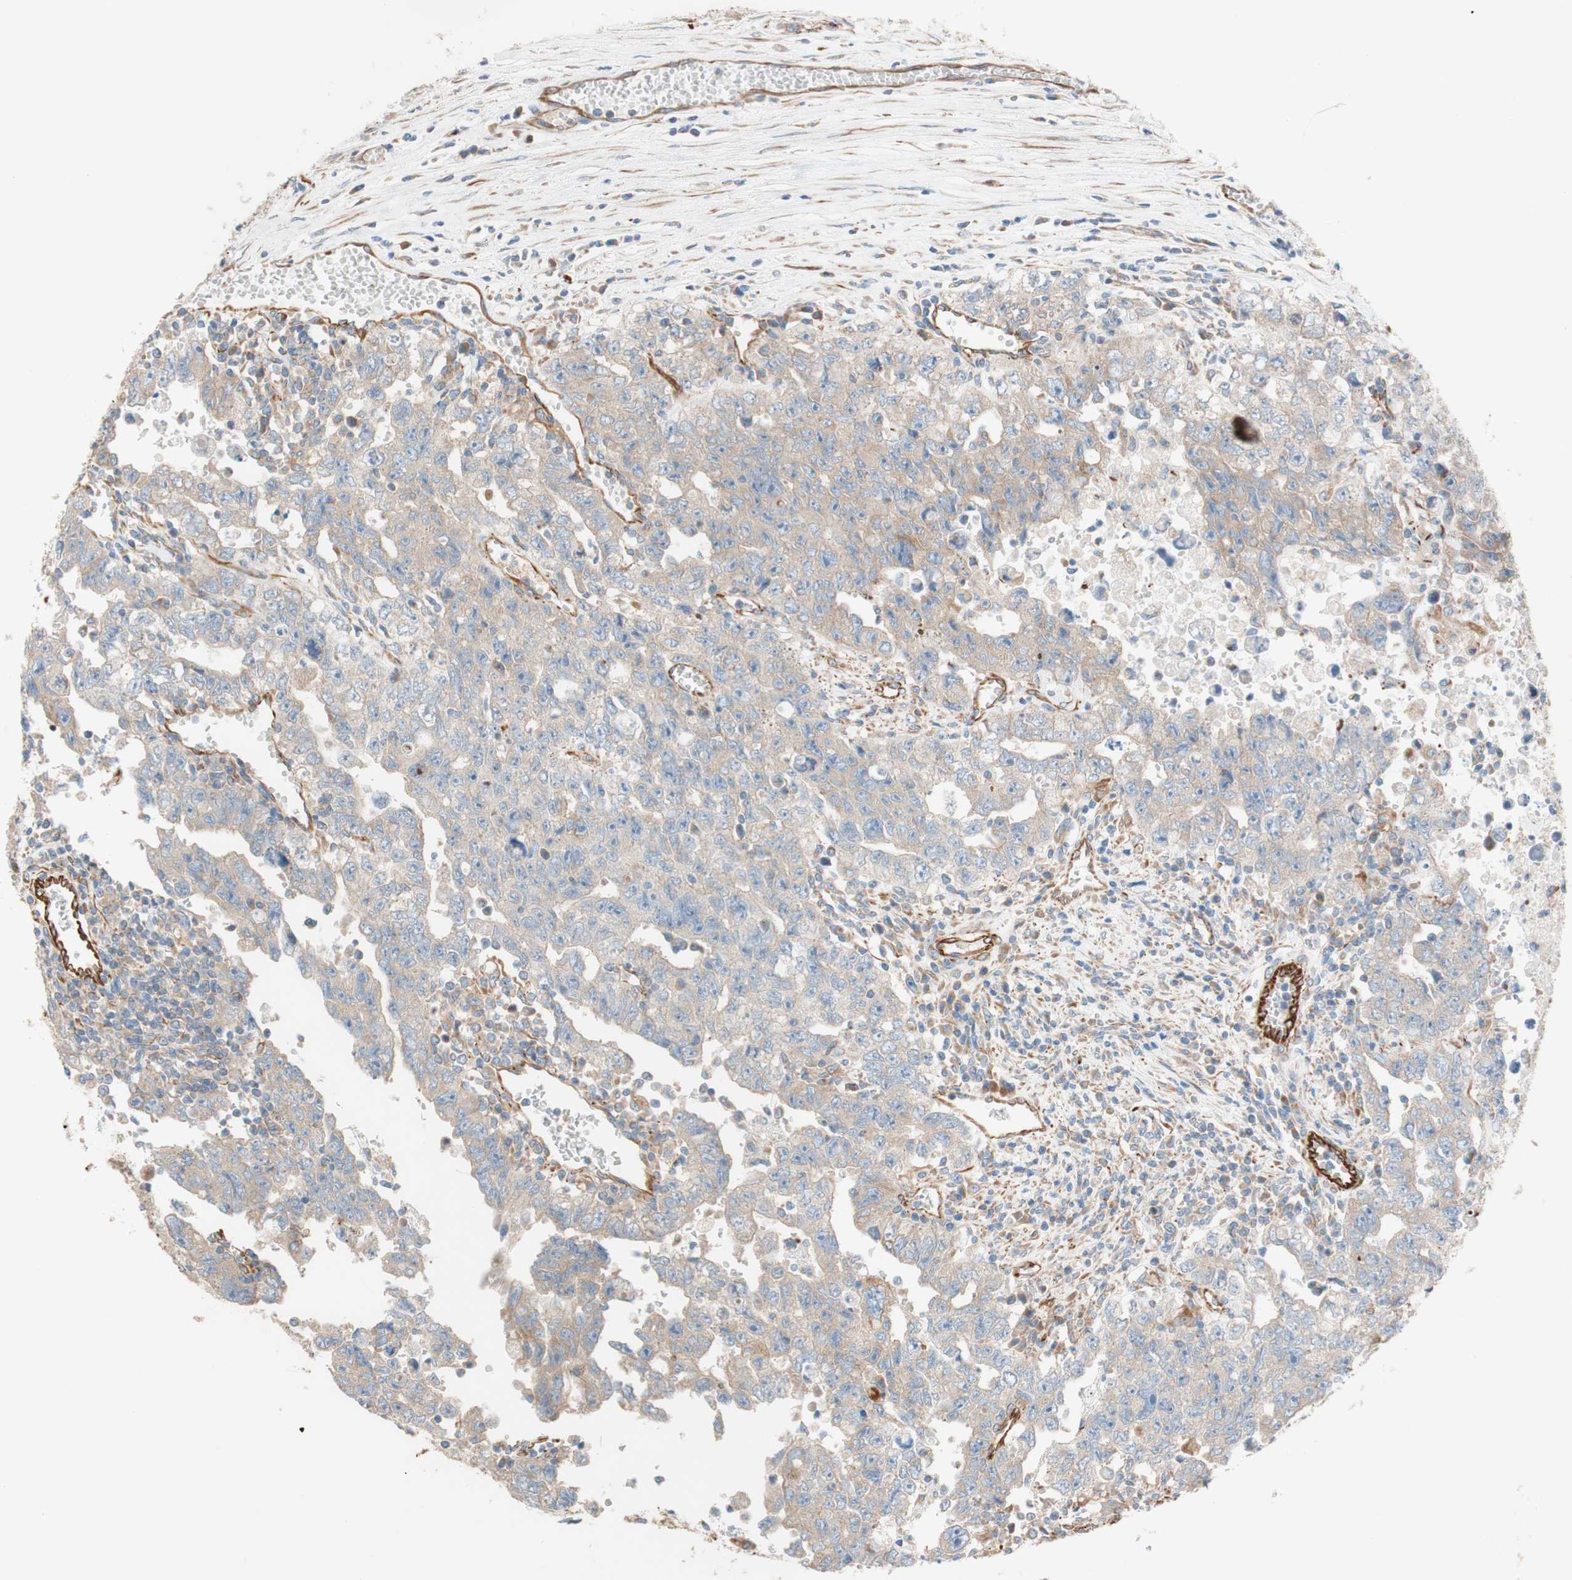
{"staining": {"intensity": "weak", "quantity": ">75%", "location": "cytoplasmic/membranous"}, "tissue": "testis cancer", "cell_type": "Tumor cells", "image_type": "cancer", "snomed": [{"axis": "morphology", "description": "Carcinoma, Embryonal, NOS"}, {"axis": "topography", "description": "Testis"}], "caption": "Immunohistochemistry micrograph of human testis embryonal carcinoma stained for a protein (brown), which exhibits low levels of weak cytoplasmic/membranous staining in about >75% of tumor cells.", "gene": "C1orf43", "patient": {"sex": "male", "age": 28}}